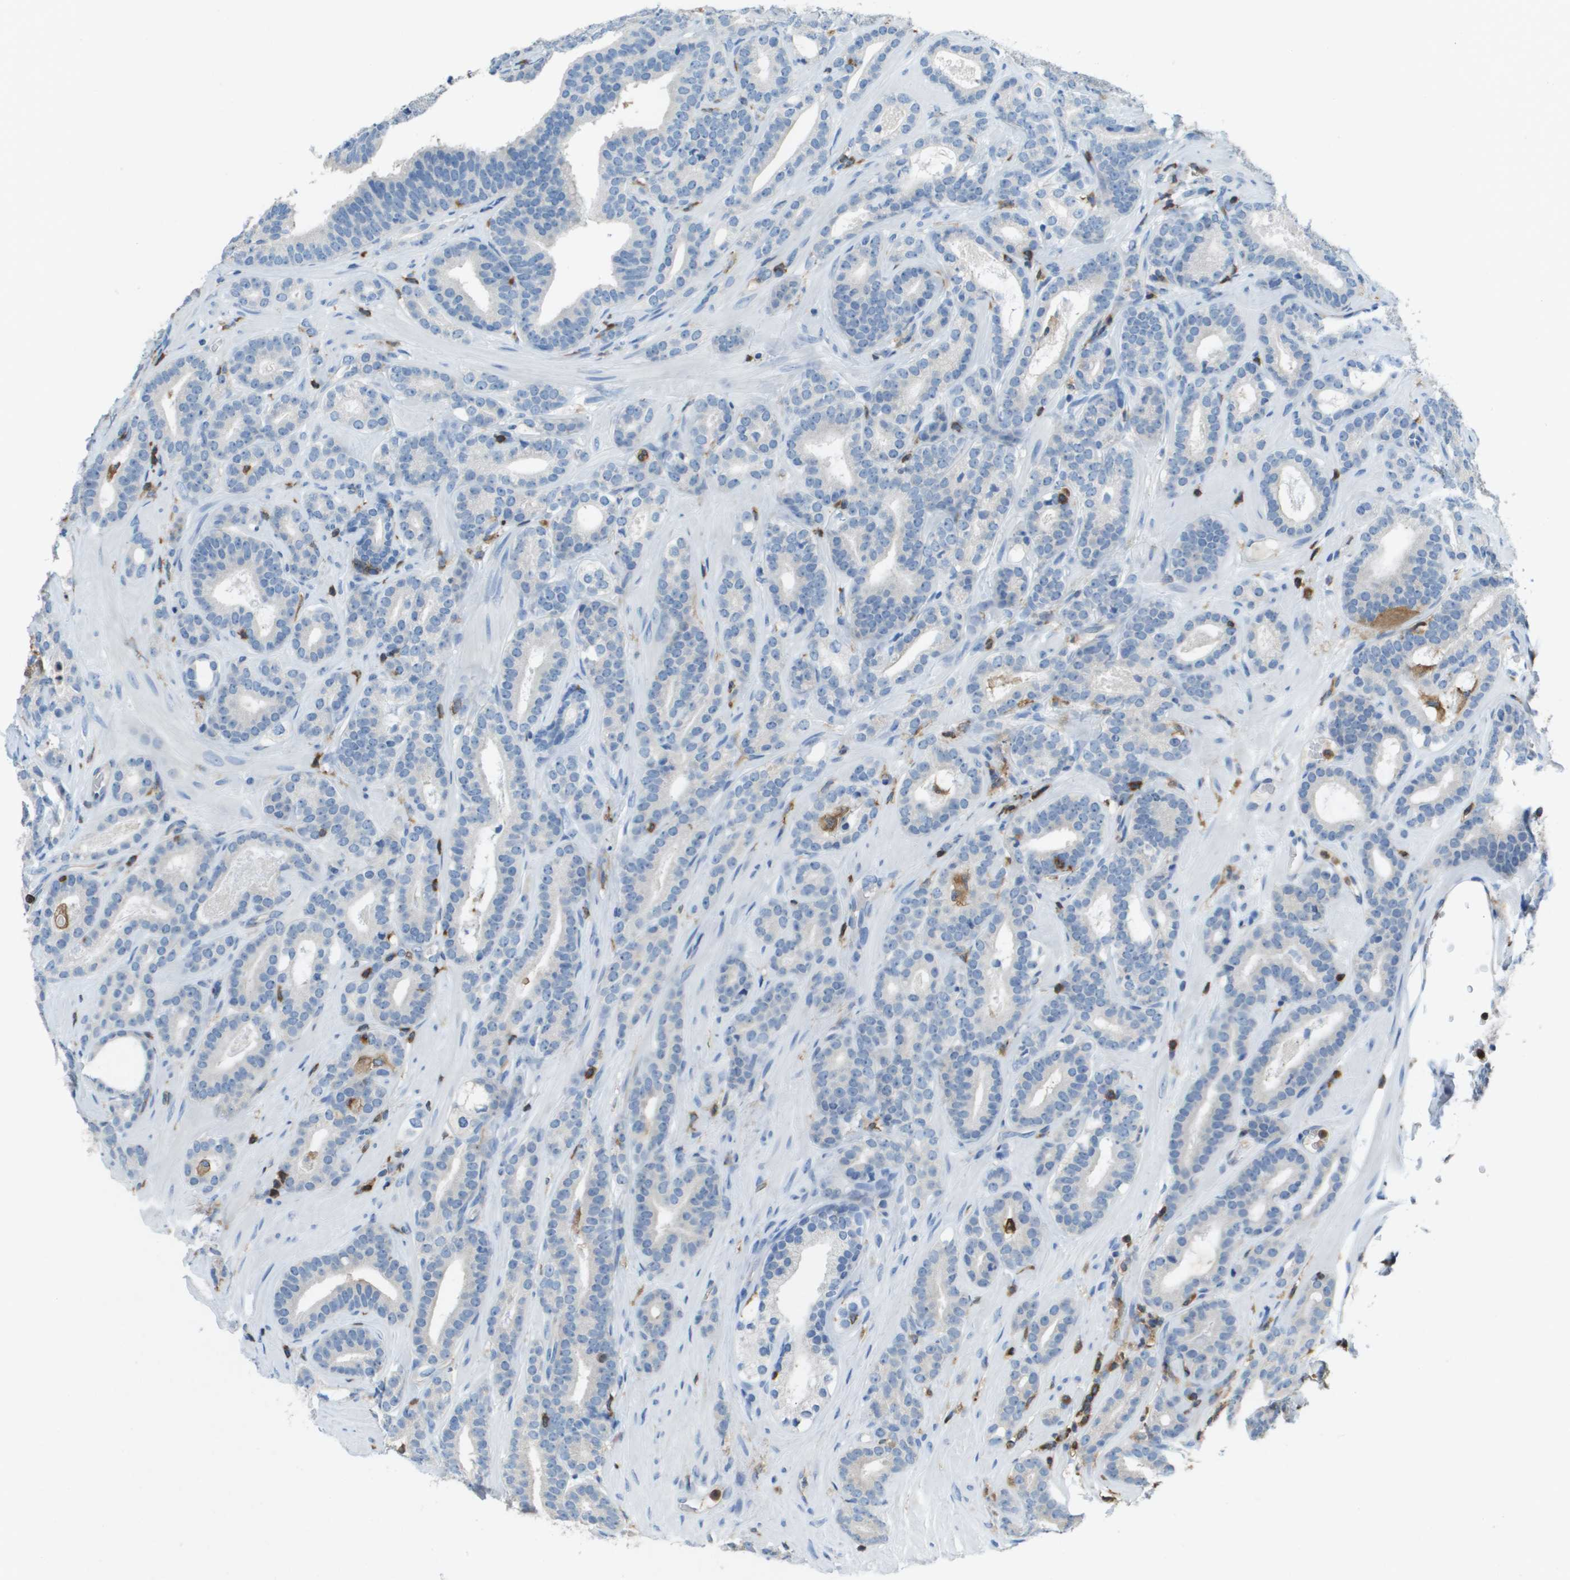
{"staining": {"intensity": "negative", "quantity": "none", "location": "none"}, "tissue": "prostate cancer", "cell_type": "Tumor cells", "image_type": "cancer", "snomed": [{"axis": "morphology", "description": "Adenocarcinoma, High grade"}, {"axis": "topography", "description": "Prostate"}], "caption": "An IHC image of high-grade adenocarcinoma (prostate) is shown. There is no staining in tumor cells of high-grade adenocarcinoma (prostate). The staining was performed using DAB (3,3'-diaminobenzidine) to visualize the protein expression in brown, while the nuclei were stained in blue with hematoxylin (Magnification: 20x).", "gene": "APBB1IP", "patient": {"sex": "male", "age": 60}}